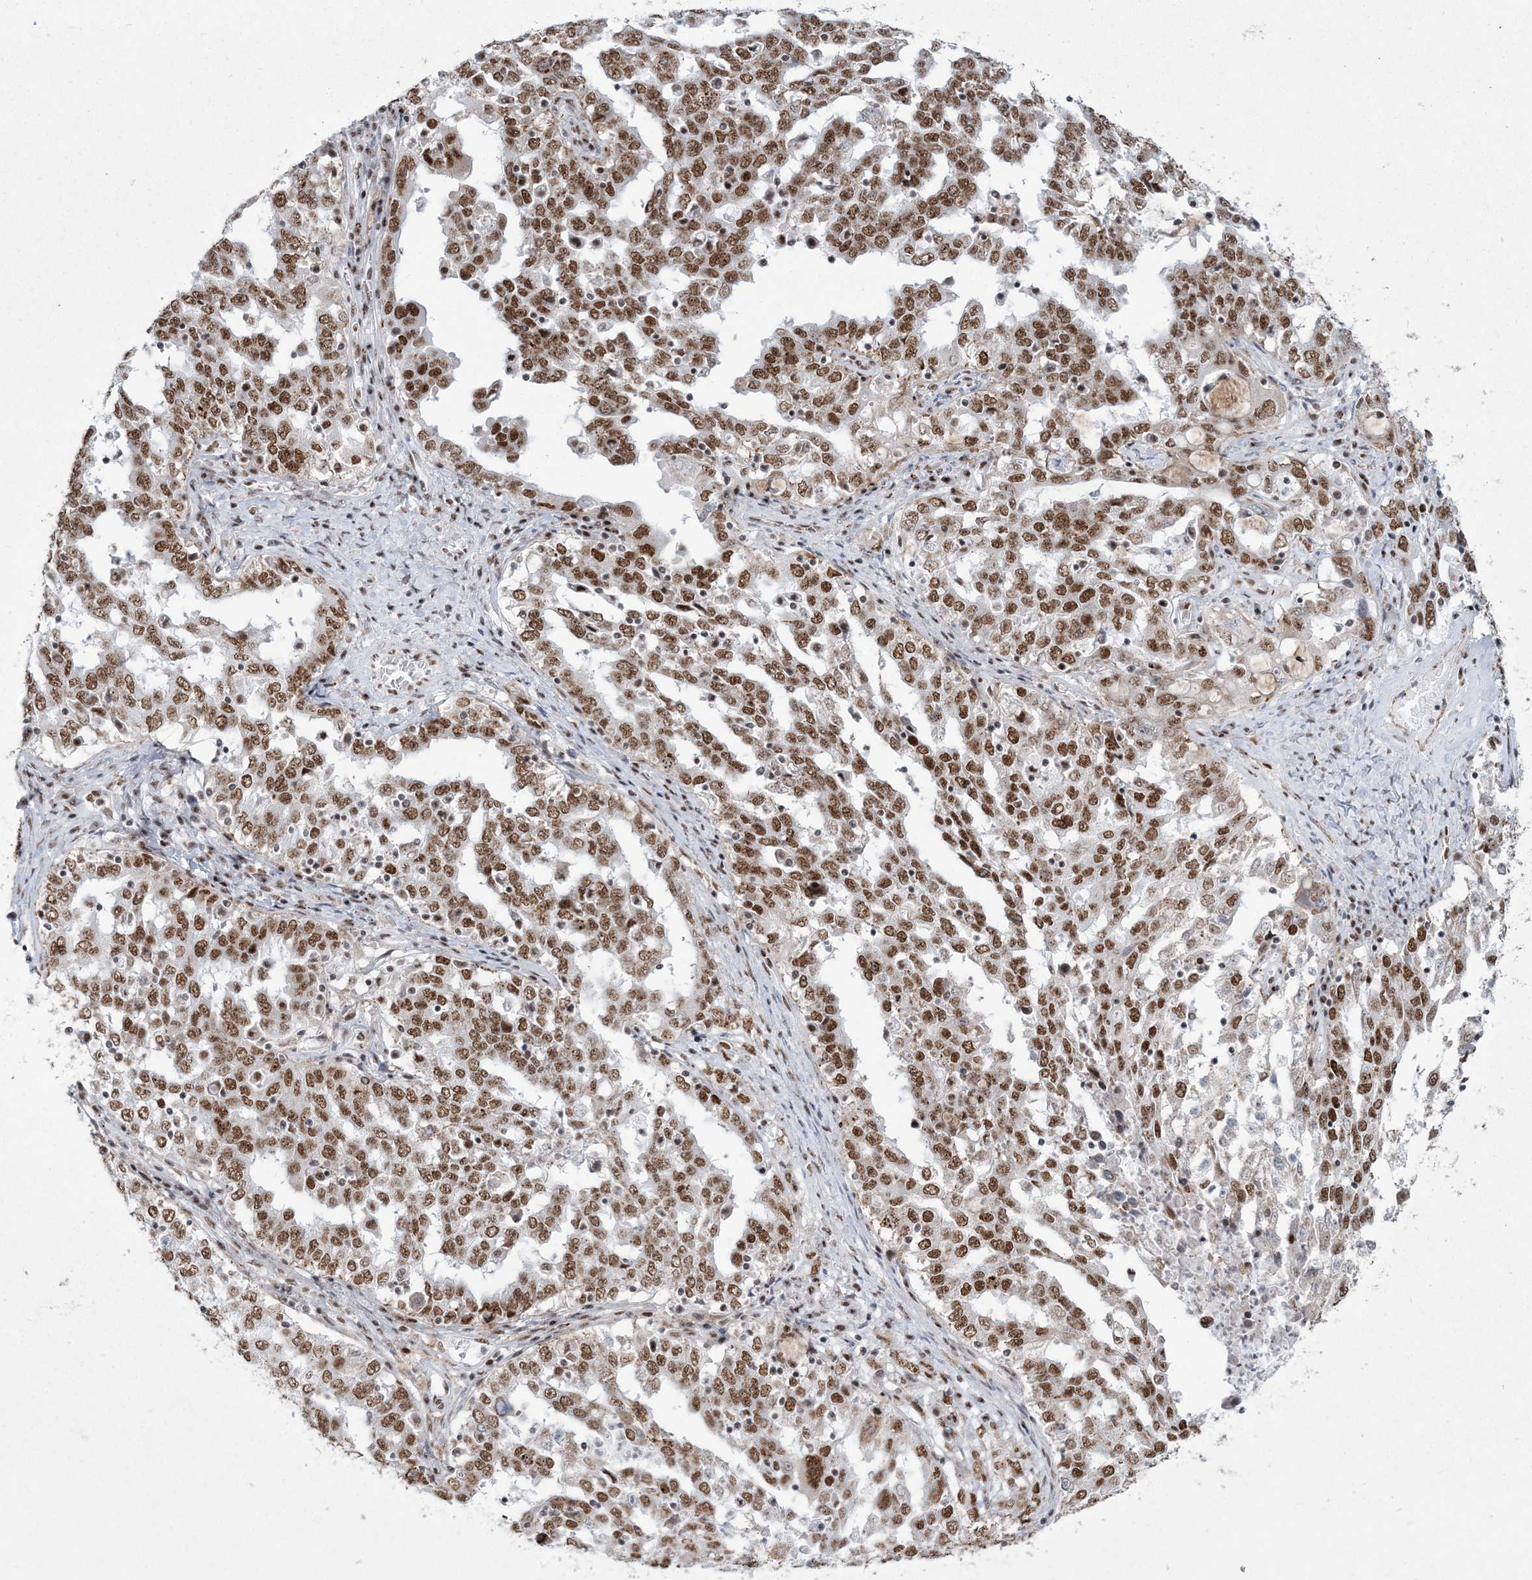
{"staining": {"intensity": "moderate", "quantity": ">75%", "location": "nuclear"}, "tissue": "ovarian cancer", "cell_type": "Tumor cells", "image_type": "cancer", "snomed": [{"axis": "morphology", "description": "Carcinoma, endometroid"}, {"axis": "topography", "description": "Ovary"}], "caption": "DAB immunohistochemical staining of human ovarian cancer shows moderate nuclear protein staining in approximately >75% of tumor cells. (IHC, brightfield microscopy, high magnification).", "gene": "RBM17", "patient": {"sex": "female", "age": 62}}